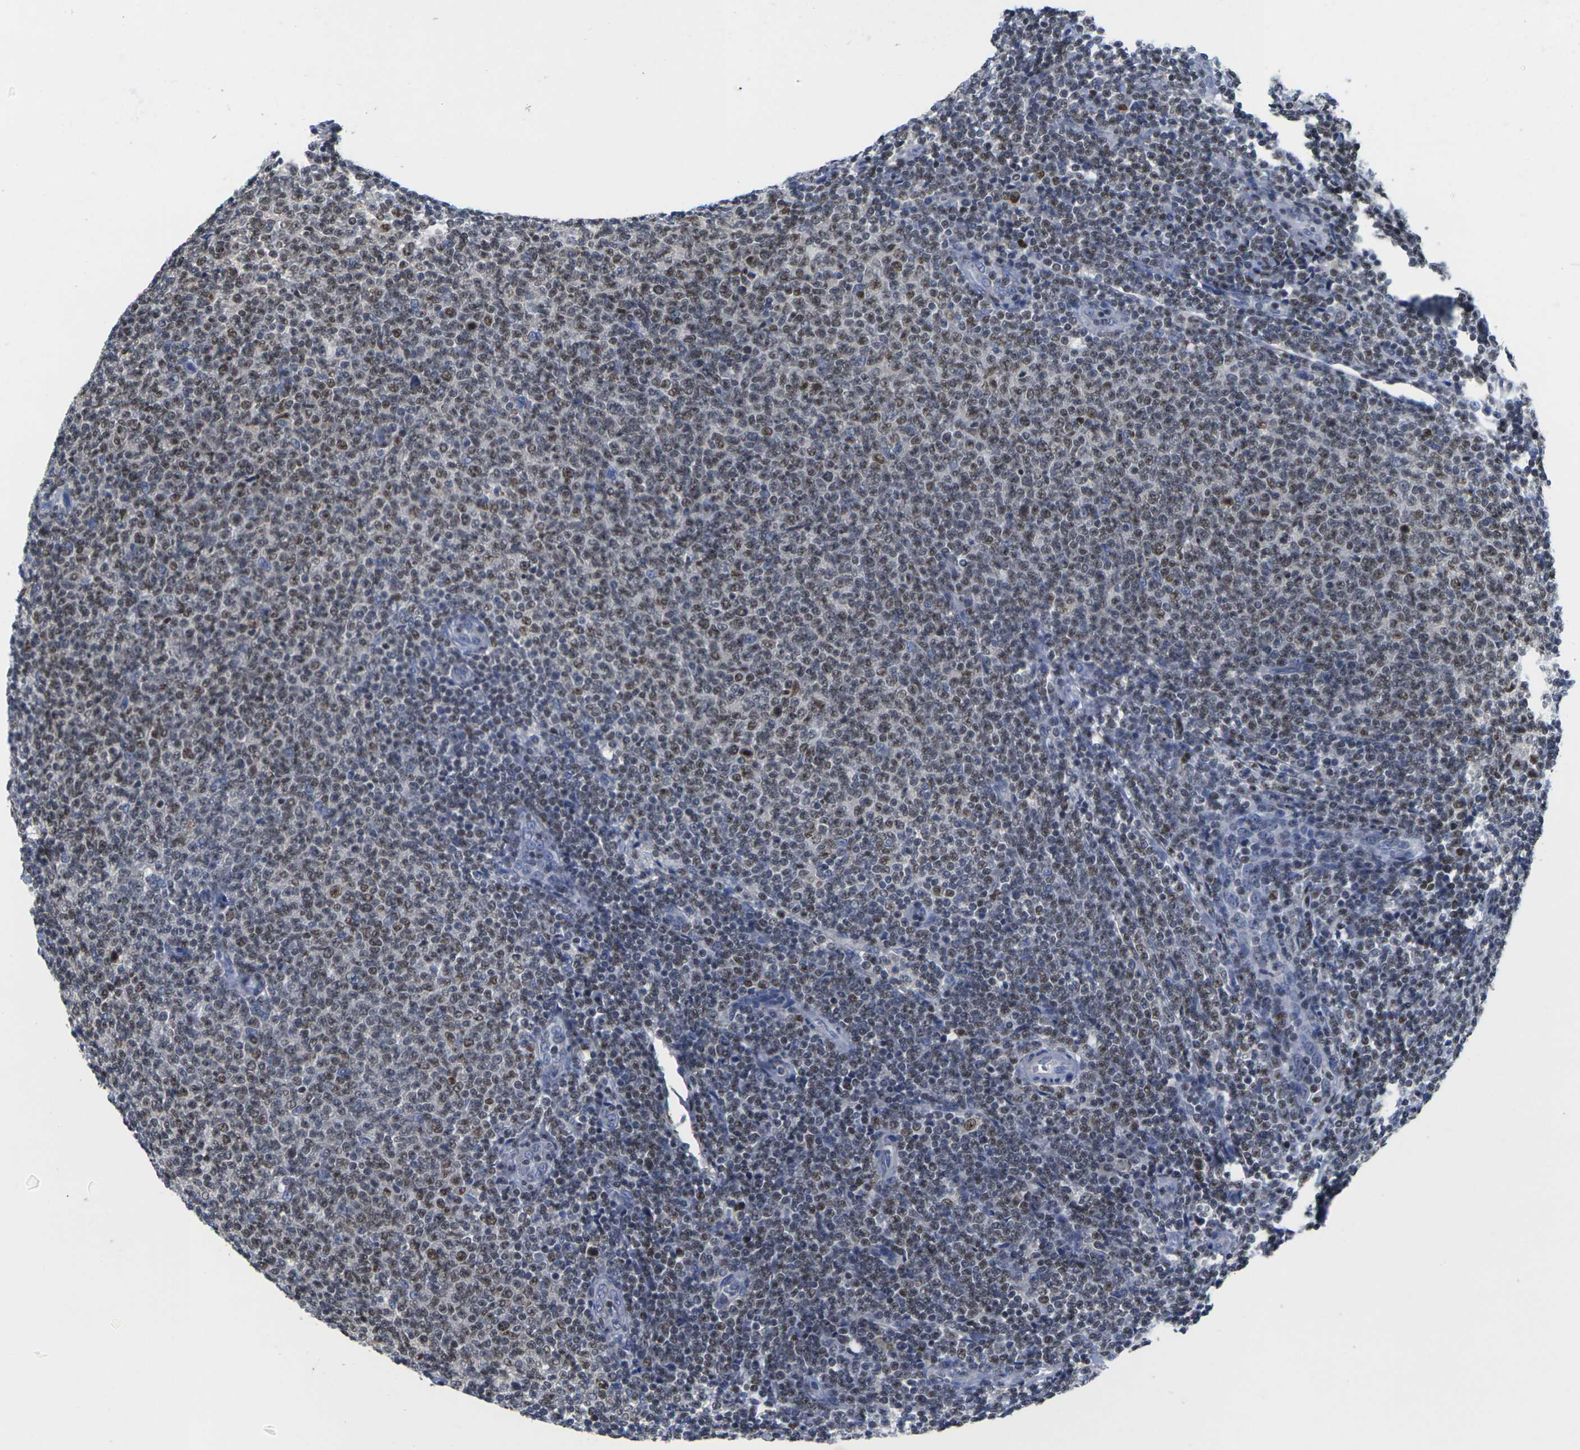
{"staining": {"intensity": "moderate", "quantity": "25%-75%", "location": "nuclear"}, "tissue": "lymphoma", "cell_type": "Tumor cells", "image_type": "cancer", "snomed": [{"axis": "morphology", "description": "Malignant lymphoma, non-Hodgkin's type, Low grade"}, {"axis": "topography", "description": "Lymph node"}], "caption": "Malignant lymphoma, non-Hodgkin's type (low-grade) stained with a protein marker reveals moderate staining in tumor cells.", "gene": "IKZF1", "patient": {"sex": "male", "age": 66}}